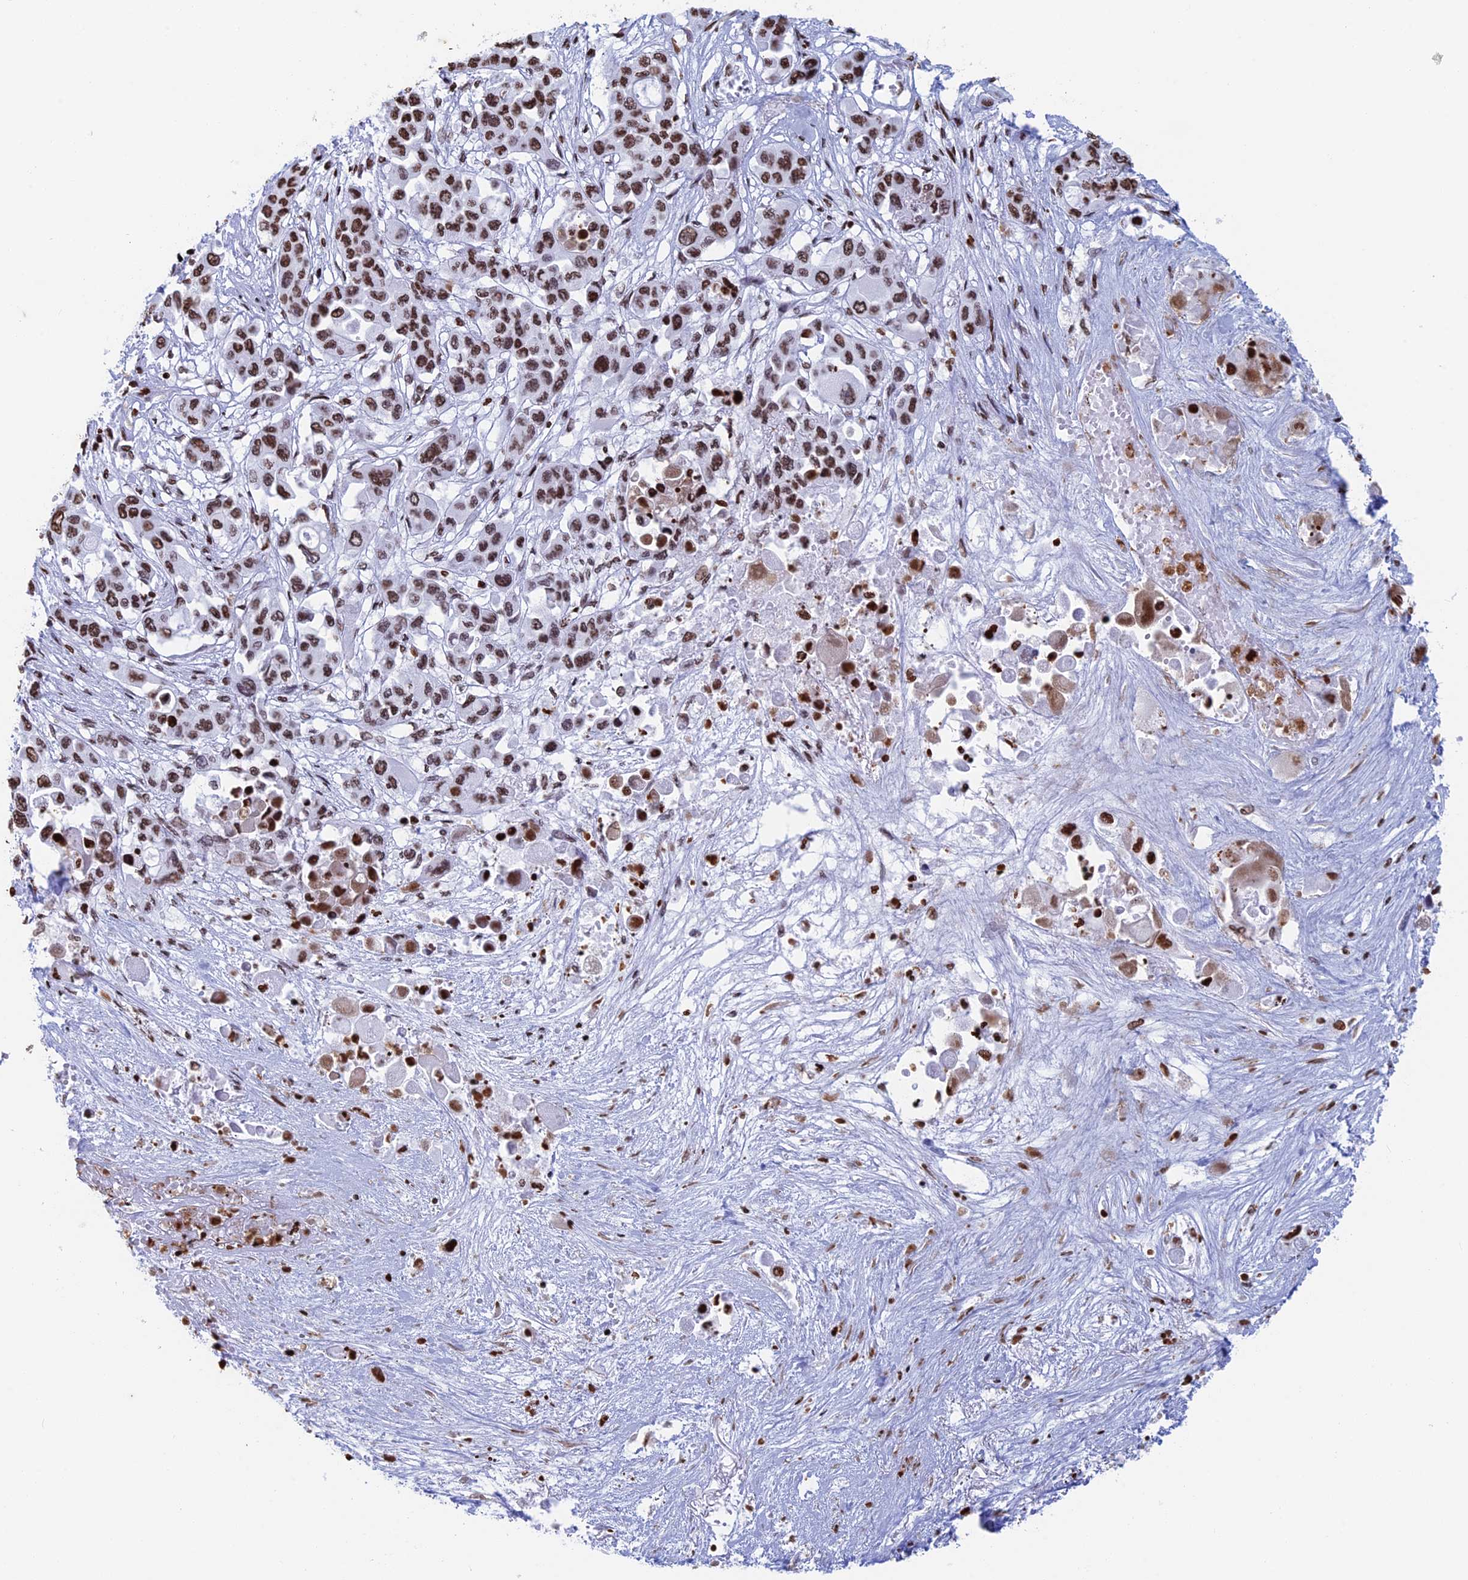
{"staining": {"intensity": "strong", "quantity": ">75%", "location": "nuclear"}, "tissue": "pancreatic cancer", "cell_type": "Tumor cells", "image_type": "cancer", "snomed": [{"axis": "morphology", "description": "Adenocarcinoma, NOS"}, {"axis": "topography", "description": "Pancreas"}], "caption": "A brown stain shows strong nuclear positivity of a protein in pancreatic cancer tumor cells.", "gene": "APOBEC3A", "patient": {"sex": "male", "age": 92}}